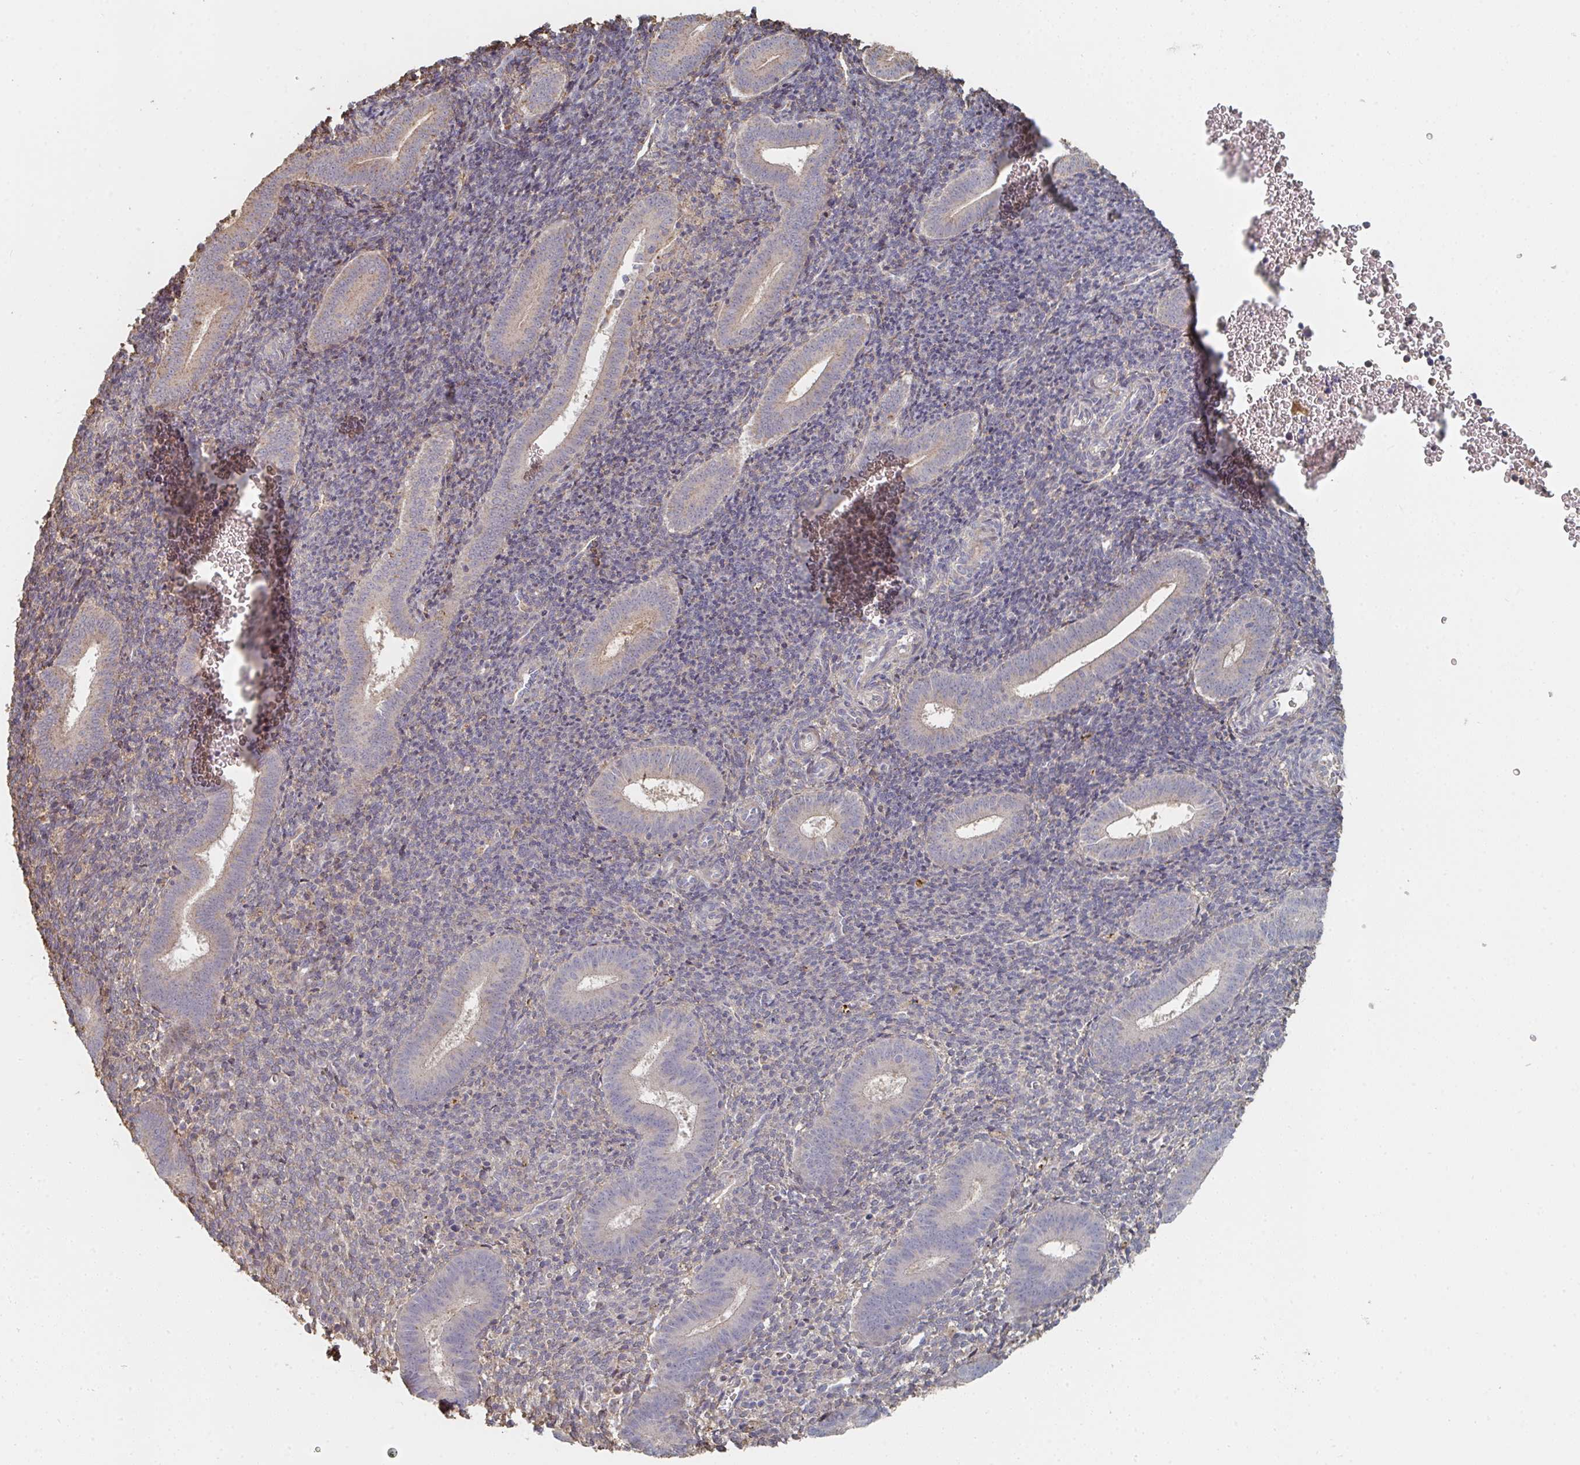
{"staining": {"intensity": "negative", "quantity": "none", "location": "none"}, "tissue": "endometrium", "cell_type": "Cells in endometrial stroma", "image_type": "normal", "snomed": [{"axis": "morphology", "description": "Normal tissue, NOS"}, {"axis": "topography", "description": "Endometrium"}], "caption": "Immunohistochemical staining of normal endometrium displays no significant staining in cells in endometrial stroma. (DAB immunohistochemistry (IHC), high magnification).", "gene": "PTEN", "patient": {"sex": "female", "age": 25}}